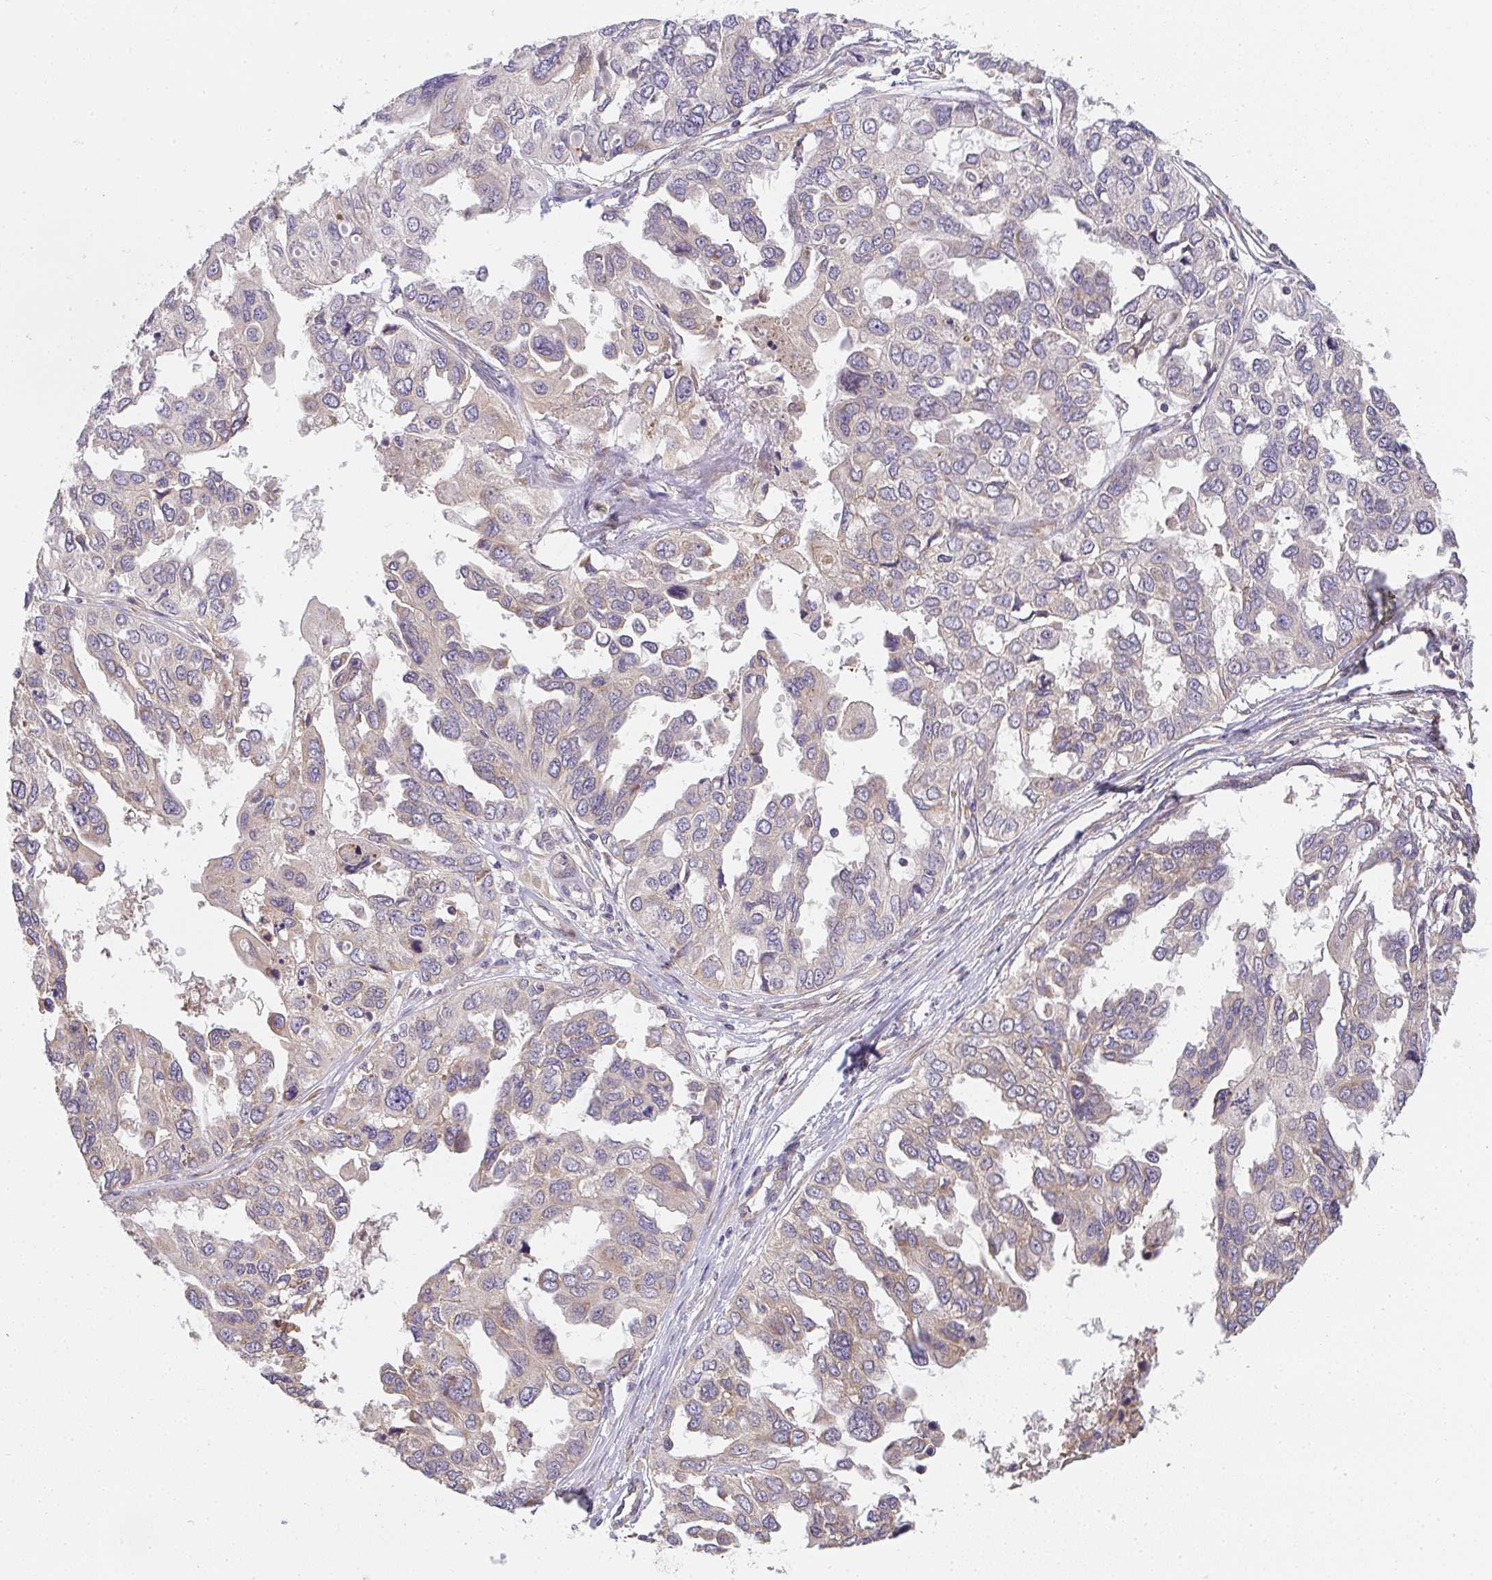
{"staining": {"intensity": "weak", "quantity": "25%-75%", "location": "cytoplasmic/membranous"}, "tissue": "ovarian cancer", "cell_type": "Tumor cells", "image_type": "cancer", "snomed": [{"axis": "morphology", "description": "Cystadenocarcinoma, serous, NOS"}, {"axis": "topography", "description": "Ovary"}], "caption": "Immunohistochemical staining of human serous cystadenocarcinoma (ovarian) displays weak cytoplasmic/membranous protein staining in approximately 25%-75% of tumor cells.", "gene": "SLC35B3", "patient": {"sex": "female", "age": 53}}